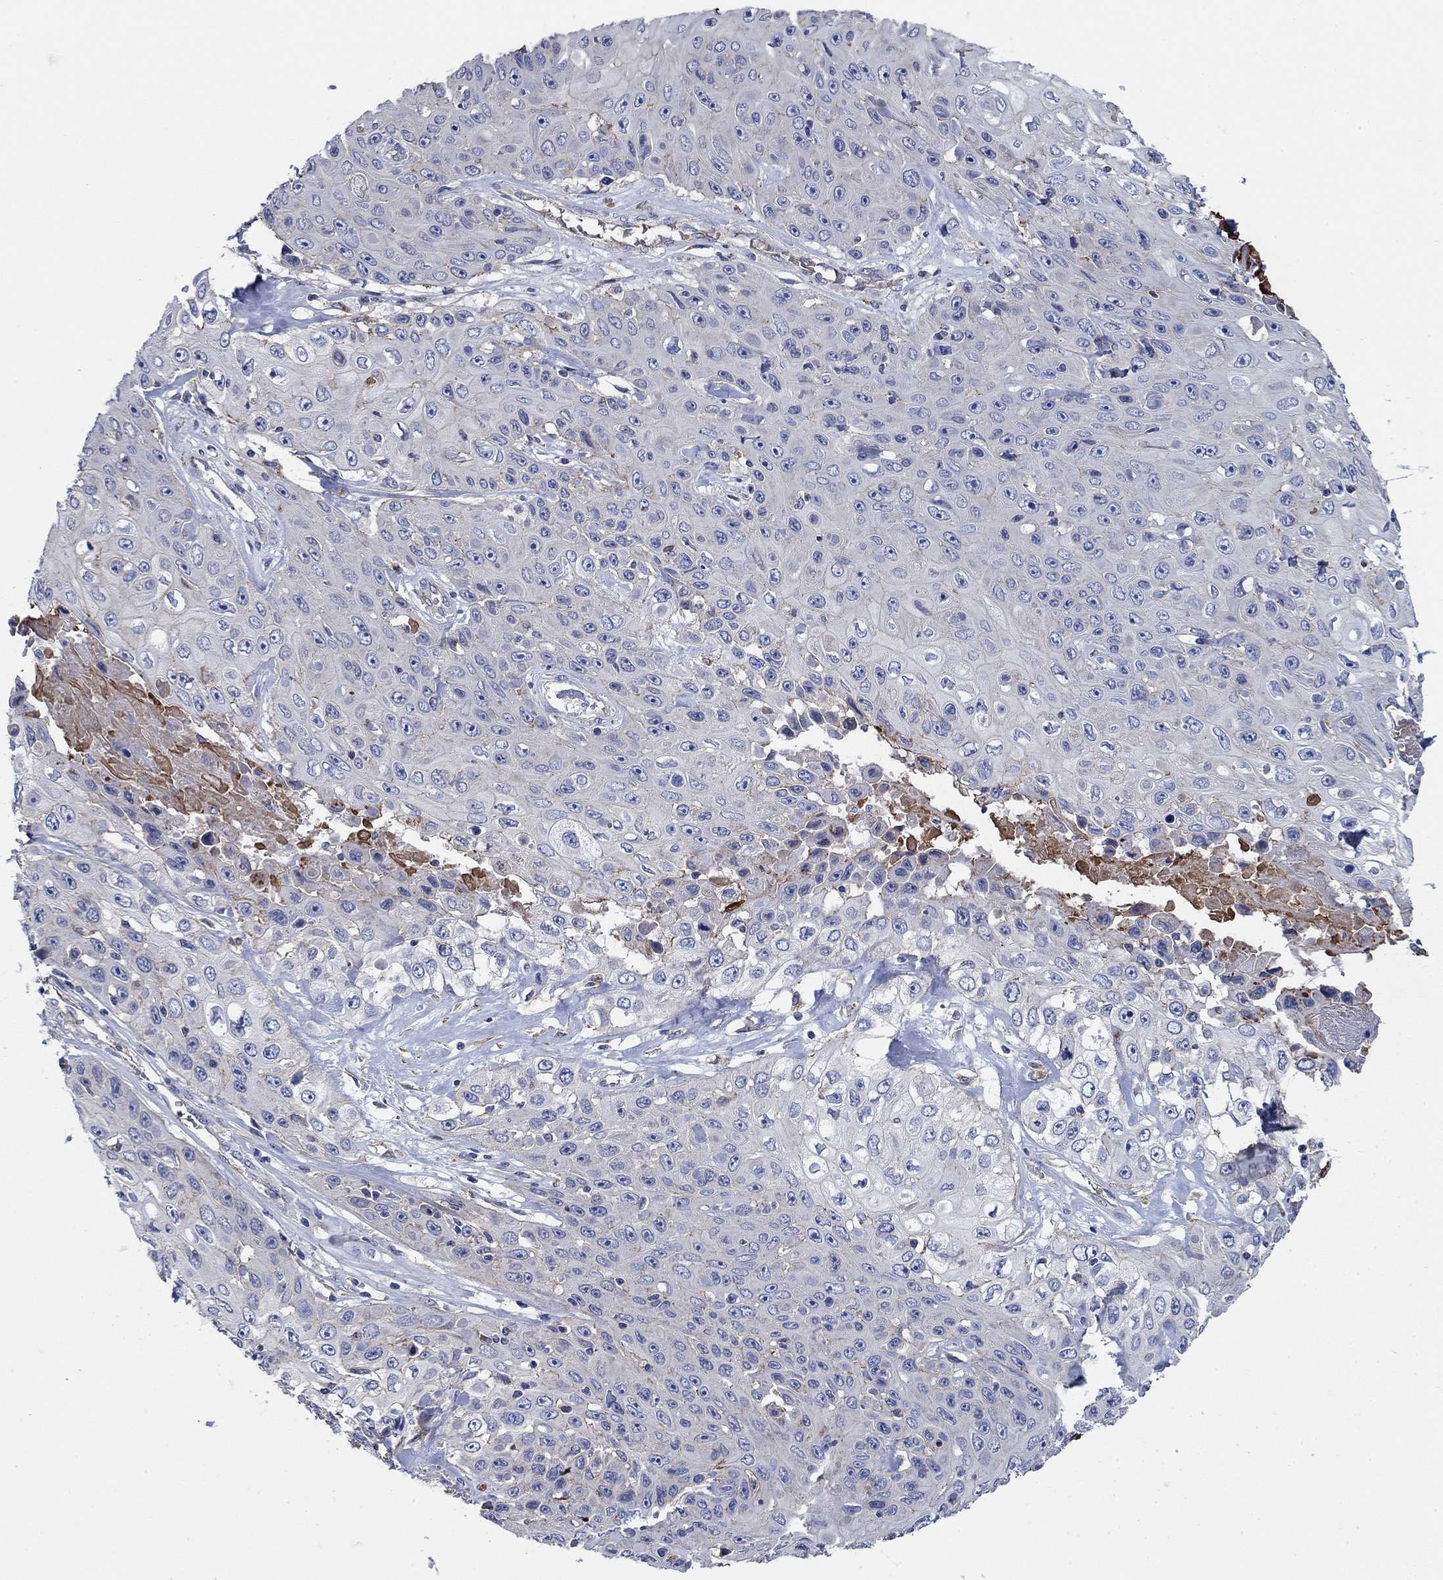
{"staining": {"intensity": "negative", "quantity": "none", "location": "none"}, "tissue": "skin cancer", "cell_type": "Tumor cells", "image_type": "cancer", "snomed": [{"axis": "morphology", "description": "Squamous cell carcinoma, NOS"}, {"axis": "topography", "description": "Skin"}], "caption": "Tumor cells show no significant positivity in skin cancer (squamous cell carcinoma).", "gene": "FLNC", "patient": {"sex": "male", "age": 82}}